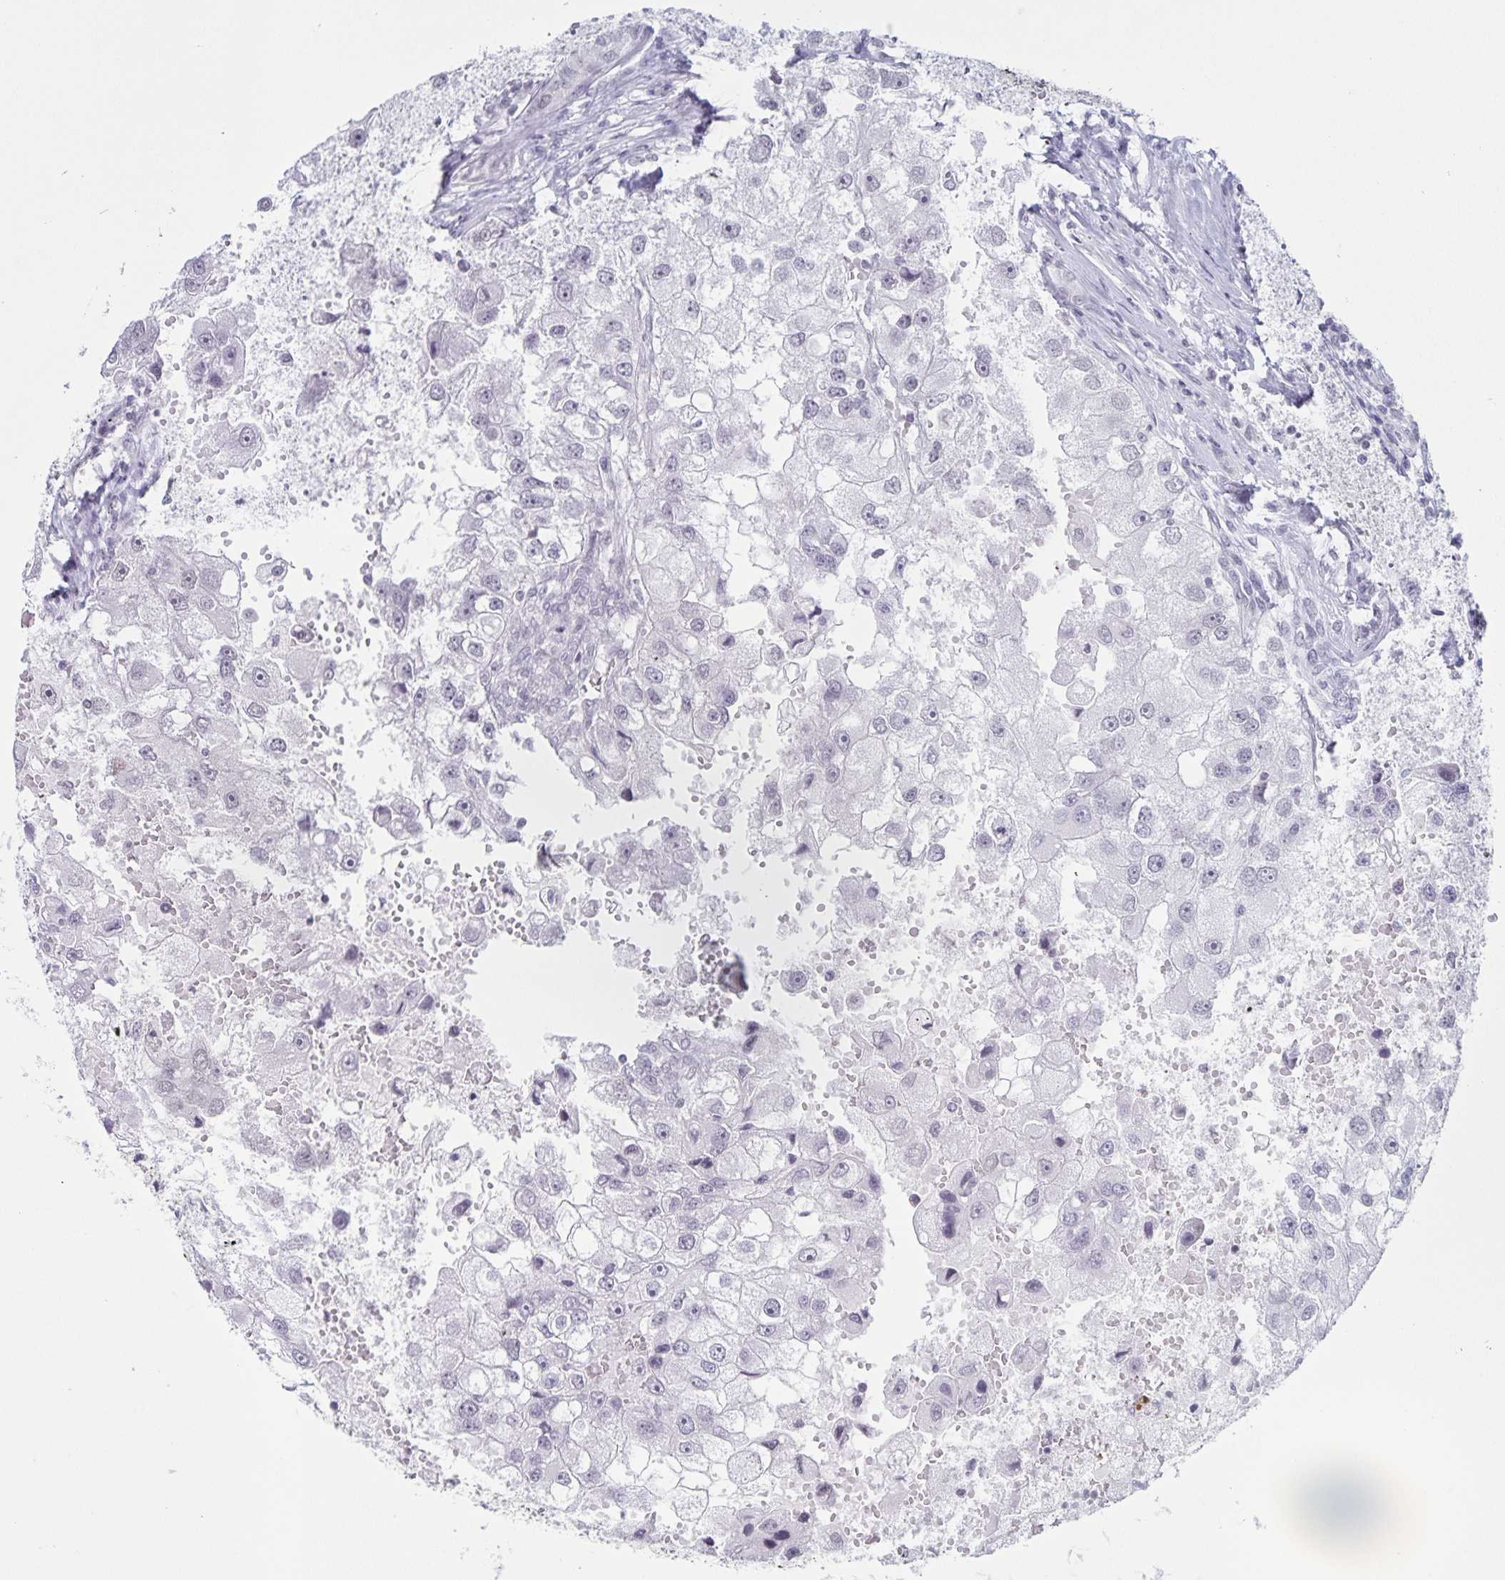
{"staining": {"intensity": "negative", "quantity": "none", "location": "none"}, "tissue": "renal cancer", "cell_type": "Tumor cells", "image_type": "cancer", "snomed": [{"axis": "morphology", "description": "Adenocarcinoma, NOS"}, {"axis": "topography", "description": "Kidney"}], "caption": "Tumor cells show no significant positivity in renal cancer (adenocarcinoma). The staining is performed using DAB (3,3'-diaminobenzidine) brown chromogen with nuclei counter-stained in using hematoxylin.", "gene": "LCE6A", "patient": {"sex": "male", "age": 63}}